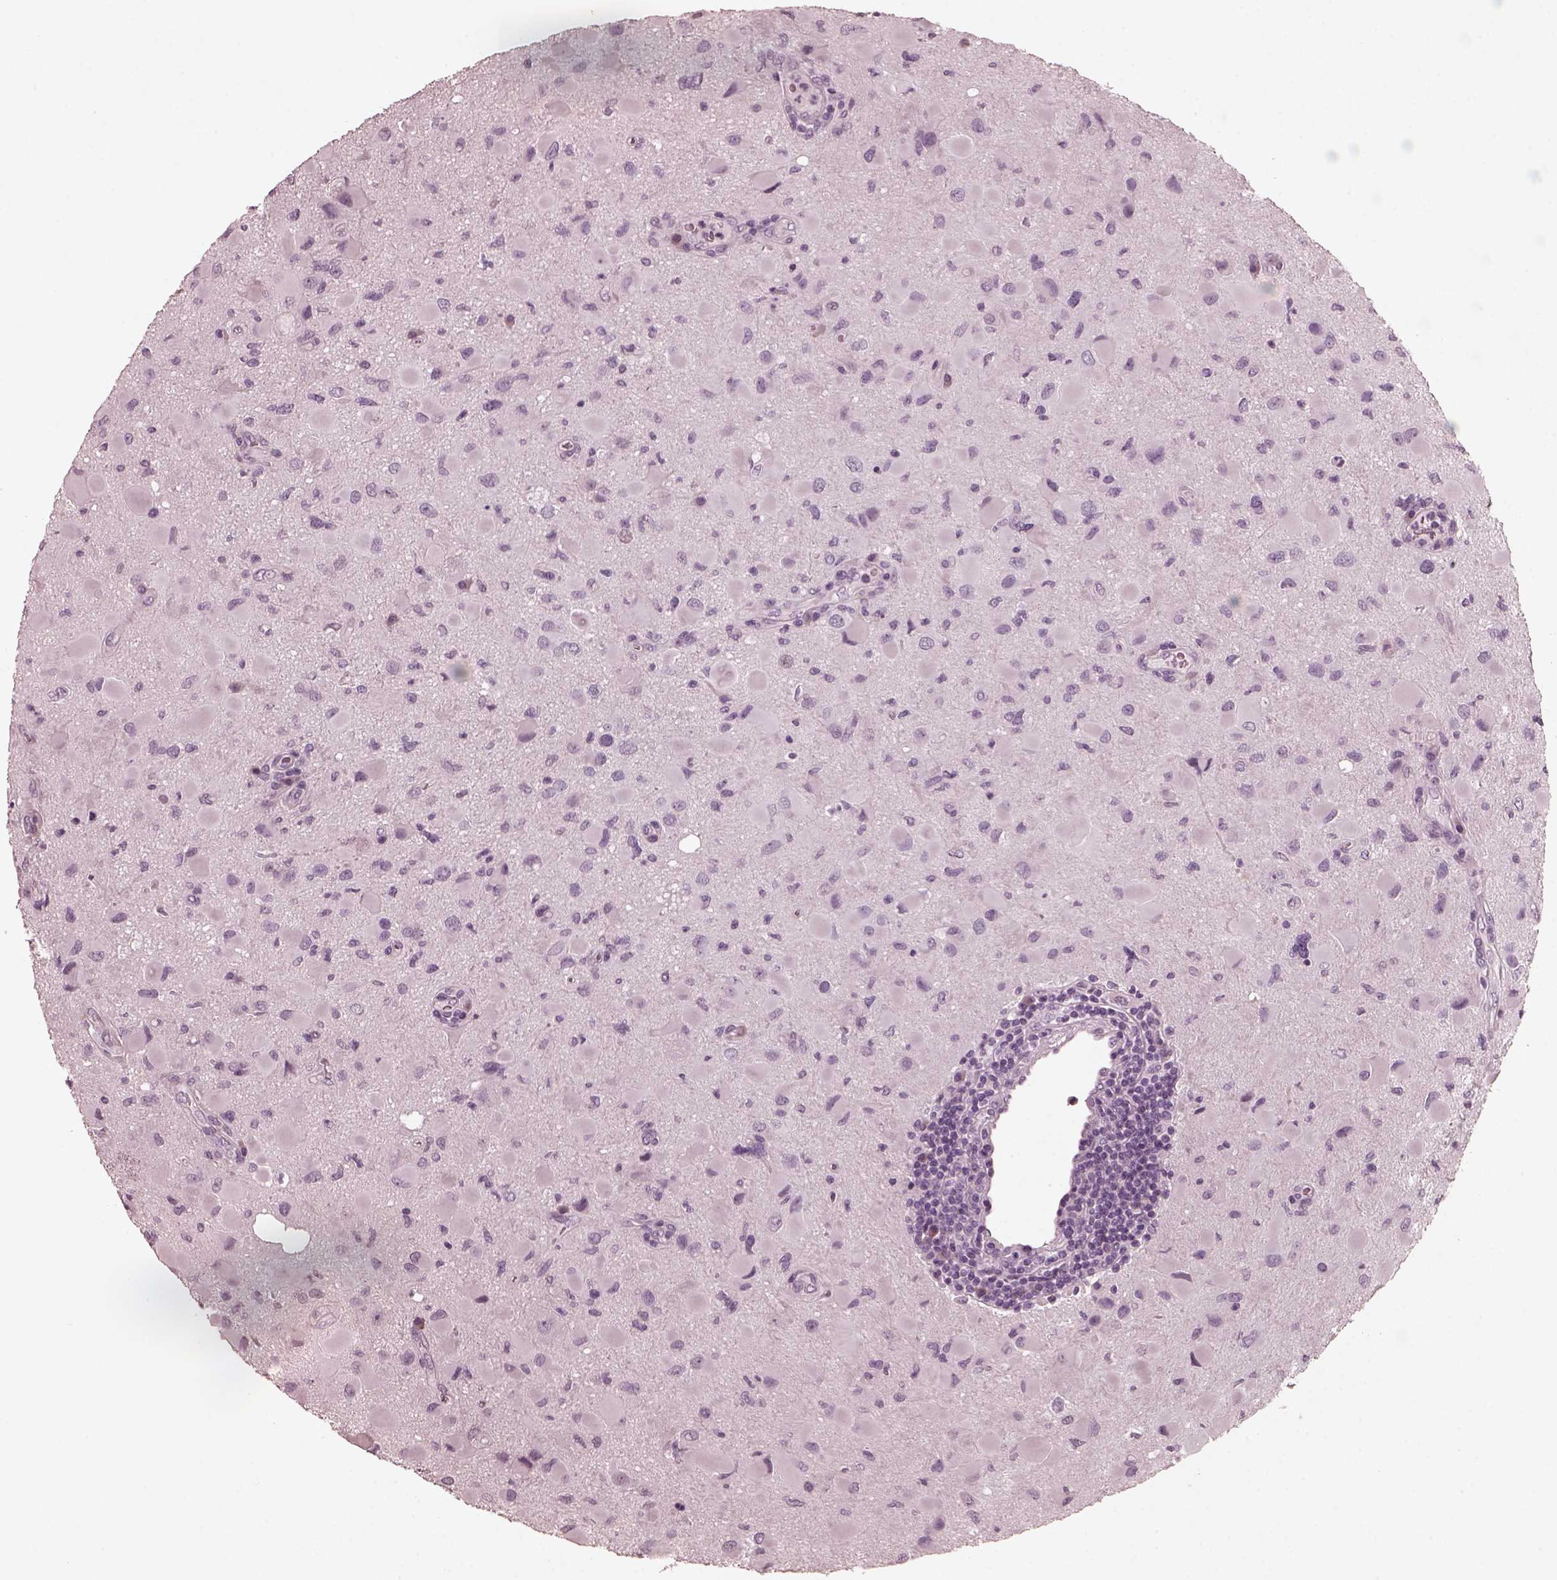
{"staining": {"intensity": "negative", "quantity": "none", "location": "none"}, "tissue": "glioma", "cell_type": "Tumor cells", "image_type": "cancer", "snomed": [{"axis": "morphology", "description": "Glioma, malignant, Low grade"}, {"axis": "topography", "description": "Brain"}], "caption": "Immunohistochemistry of glioma displays no expression in tumor cells.", "gene": "CGA", "patient": {"sex": "female", "age": 32}}